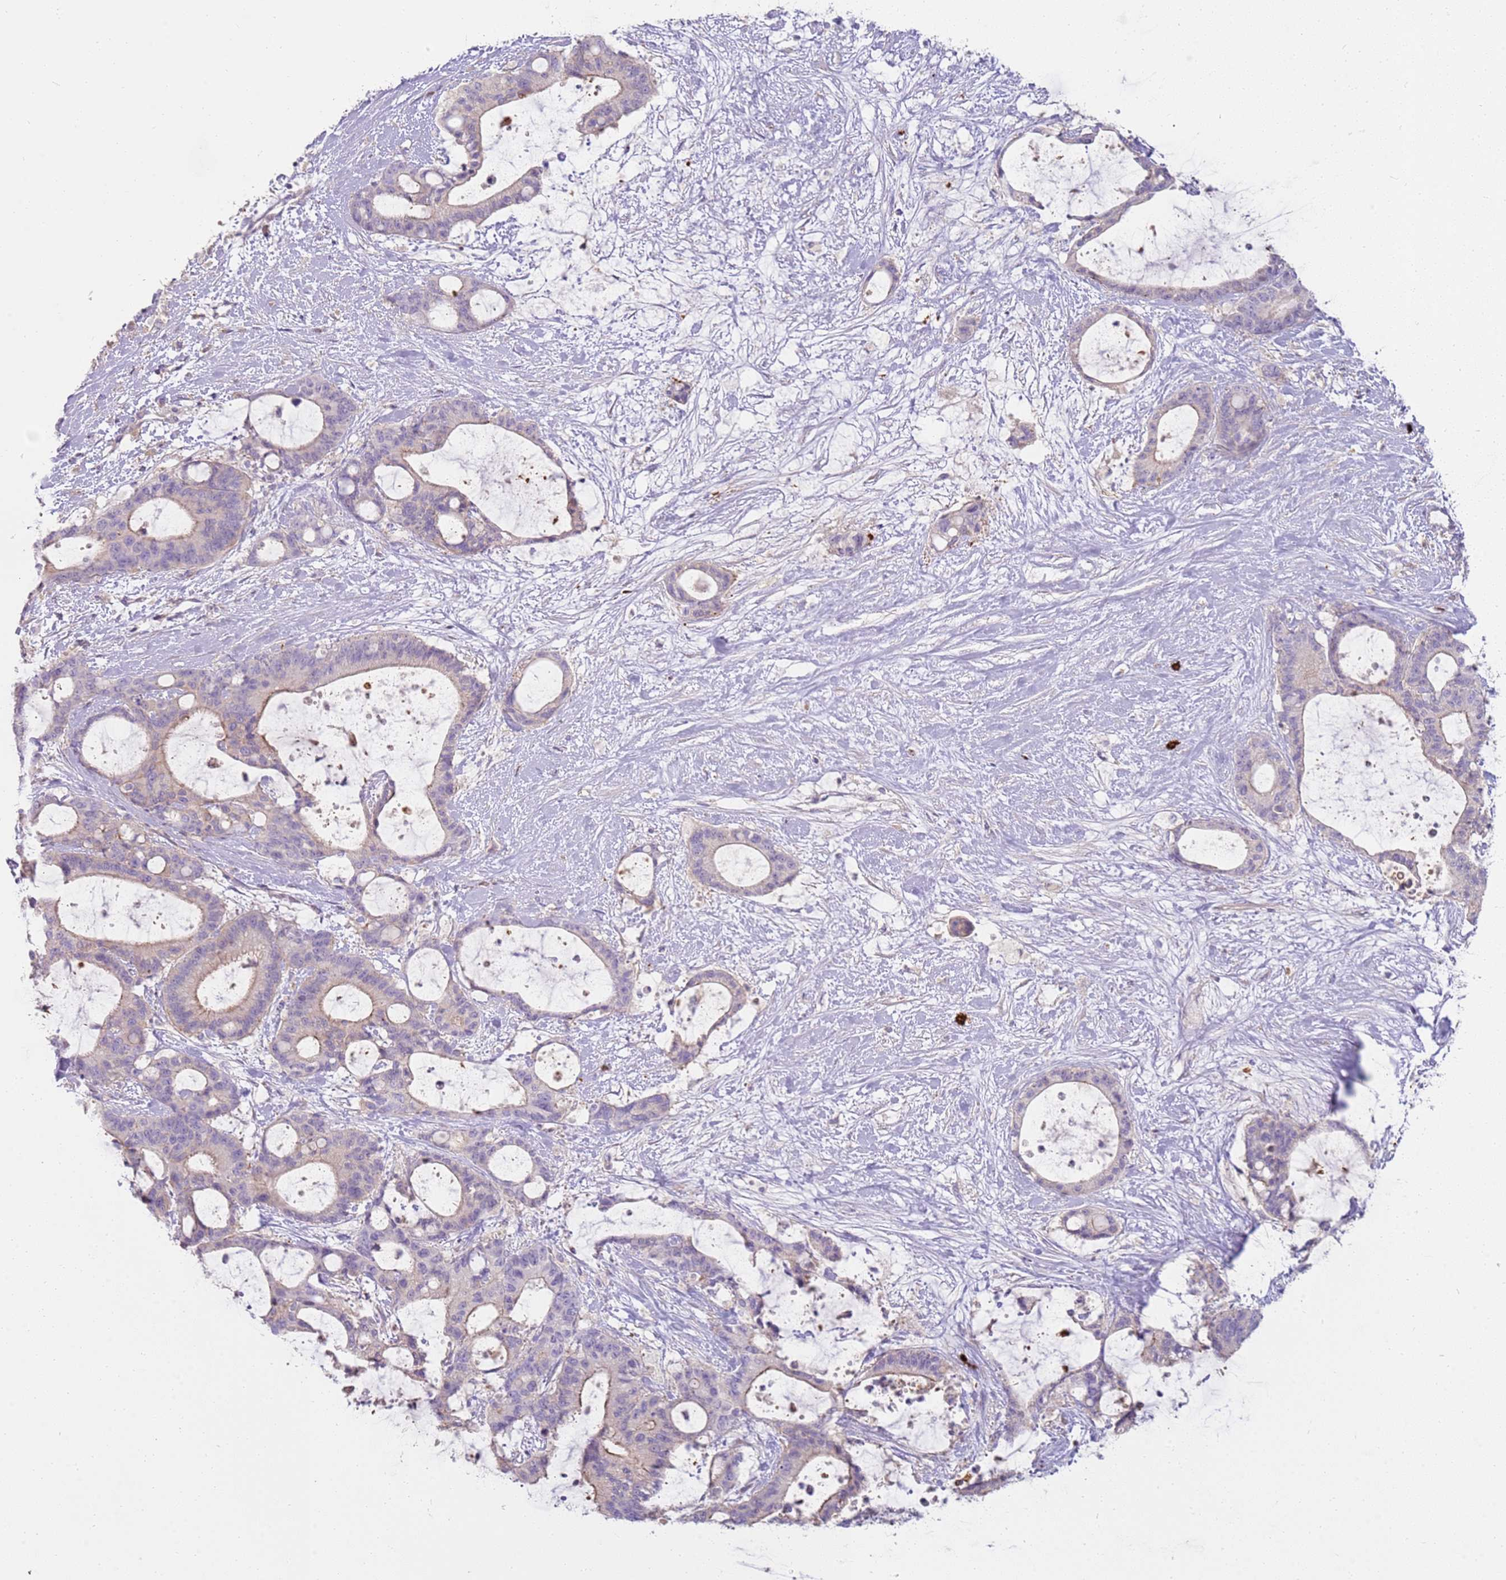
{"staining": {"intensity": "weak", "quantity": "<25%", "location": "cytoplasmic/membranous"}, "tissue": "liver cancer", "cell_type": "Tumor cells", "image_type": "cancer", "snomed": [{"axis": "morphology", "description": "Normal tissue, NOS"}, {"axis": "morphology", "description": "Cholangiocarcinoma"}, {"axis": "topography", "description": "Liver"}, {"axis": "topography", "description": "Peripheral nerve tissue"}], "caption": "Immunohistochemistry of liver cancer (cholangiocarcinoma) demonstrates no staining in tumor cells. (DAB (3,3'-diaminobenzidine) immunohistochemistry (IHC) visualized using brightfield microscopy, high magnification).", "gene": "FPR1", "patient": {"sex": "female", "age": 73}}